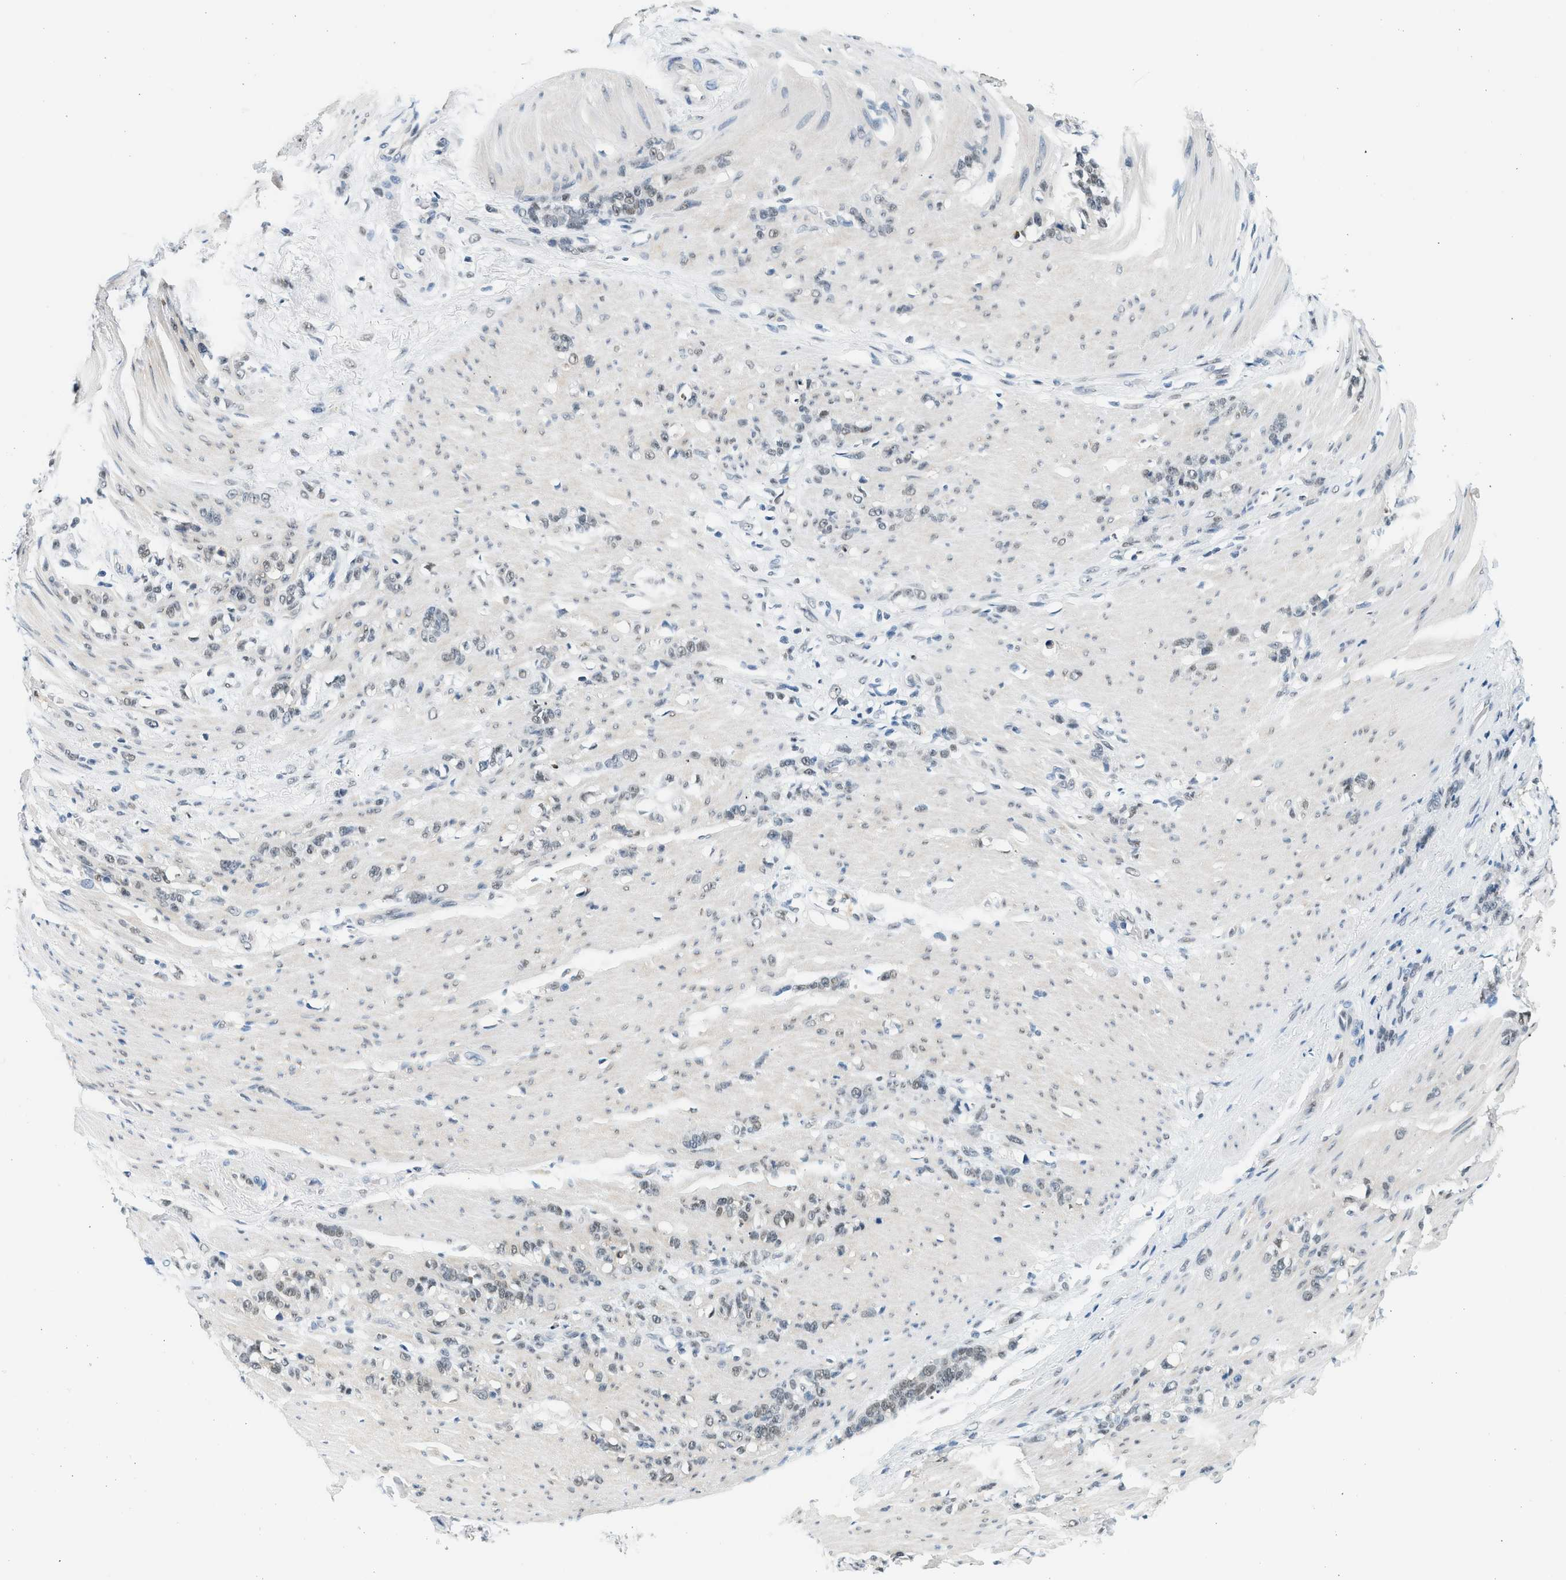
{"staining": {"intensity": "weak", "quantity": "<25%", "location": "nuclear"}, "tissue": "stomach cancer", "cell_type": "Tumor cells", "image_type": "cancer", "snomed": [{"axis": "morphology", "description": "Adenocarcinoma, NOS"}, {"axis": "topography", "description": "Stomach, lower"}], "caption": "The histopathology image displays no significant staining in tumor cells of stomach cancer (adenocarcinoma).", "gene": "HIPK1", "patient": {"sex": "male", "age": 88}}